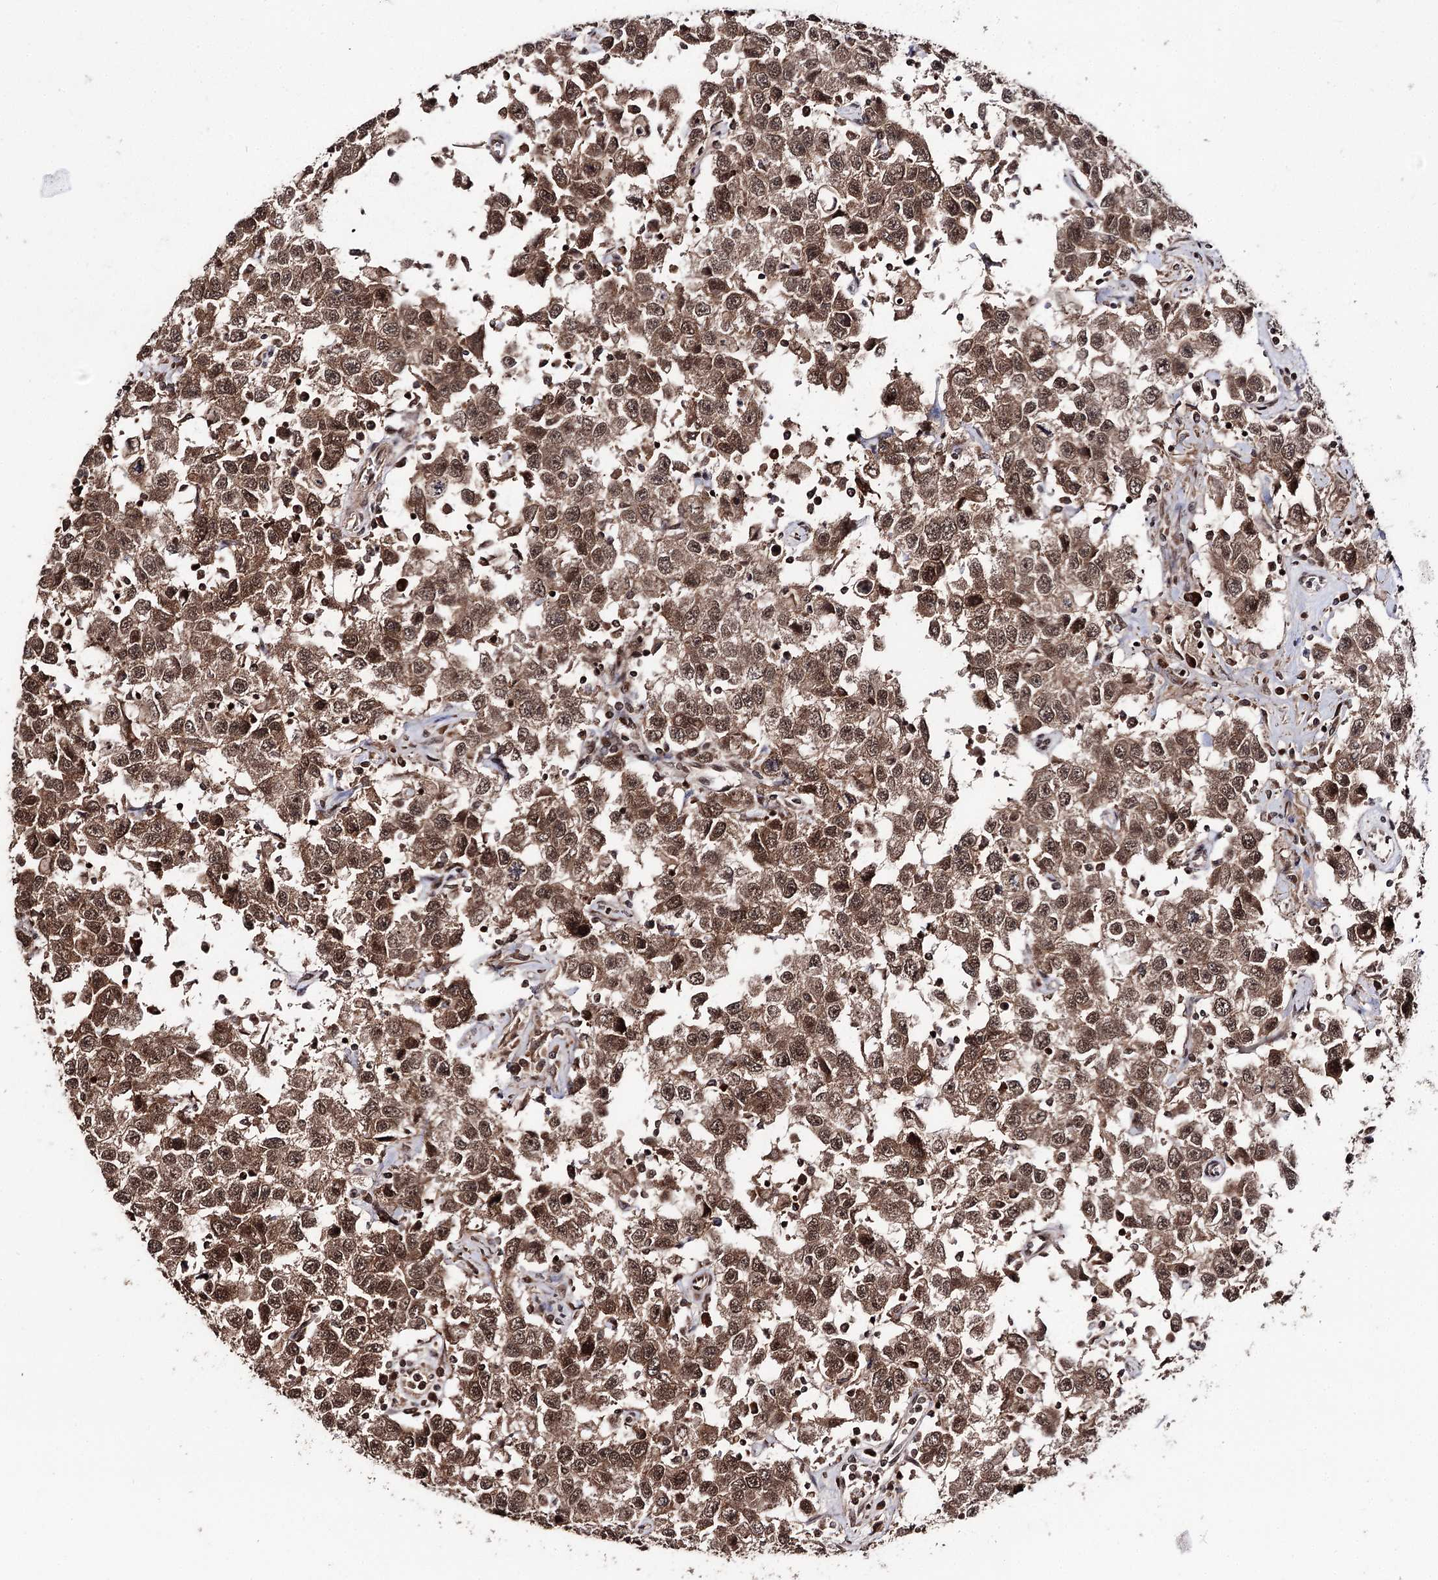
{"staining": {"intensity": "moderate", "quantity": ">75%", "location": "cytoplasmic/membranous,nuclear"}, "tissue": "testis cancer", "cell_type": "Tumor cells", "image_type": "cancer", "snomed": [{"axis": "morphology", "description": "Seminoma, NOS"}, {"axis": "topography", "description": "Testis"}], "caption": "Testis seminoma stained for a protein reveals moderate cytoplasmic/membranous and nuclear positivity in tumor cells. The staining is performed using DAB (3,3'-diaminobenzidine) brown chromogen to label protein expression. The nuclei are counter-stained blue using hematoxylin.", "gene": "FAM53B", "patient": {"sex": "male", "age": 41}}